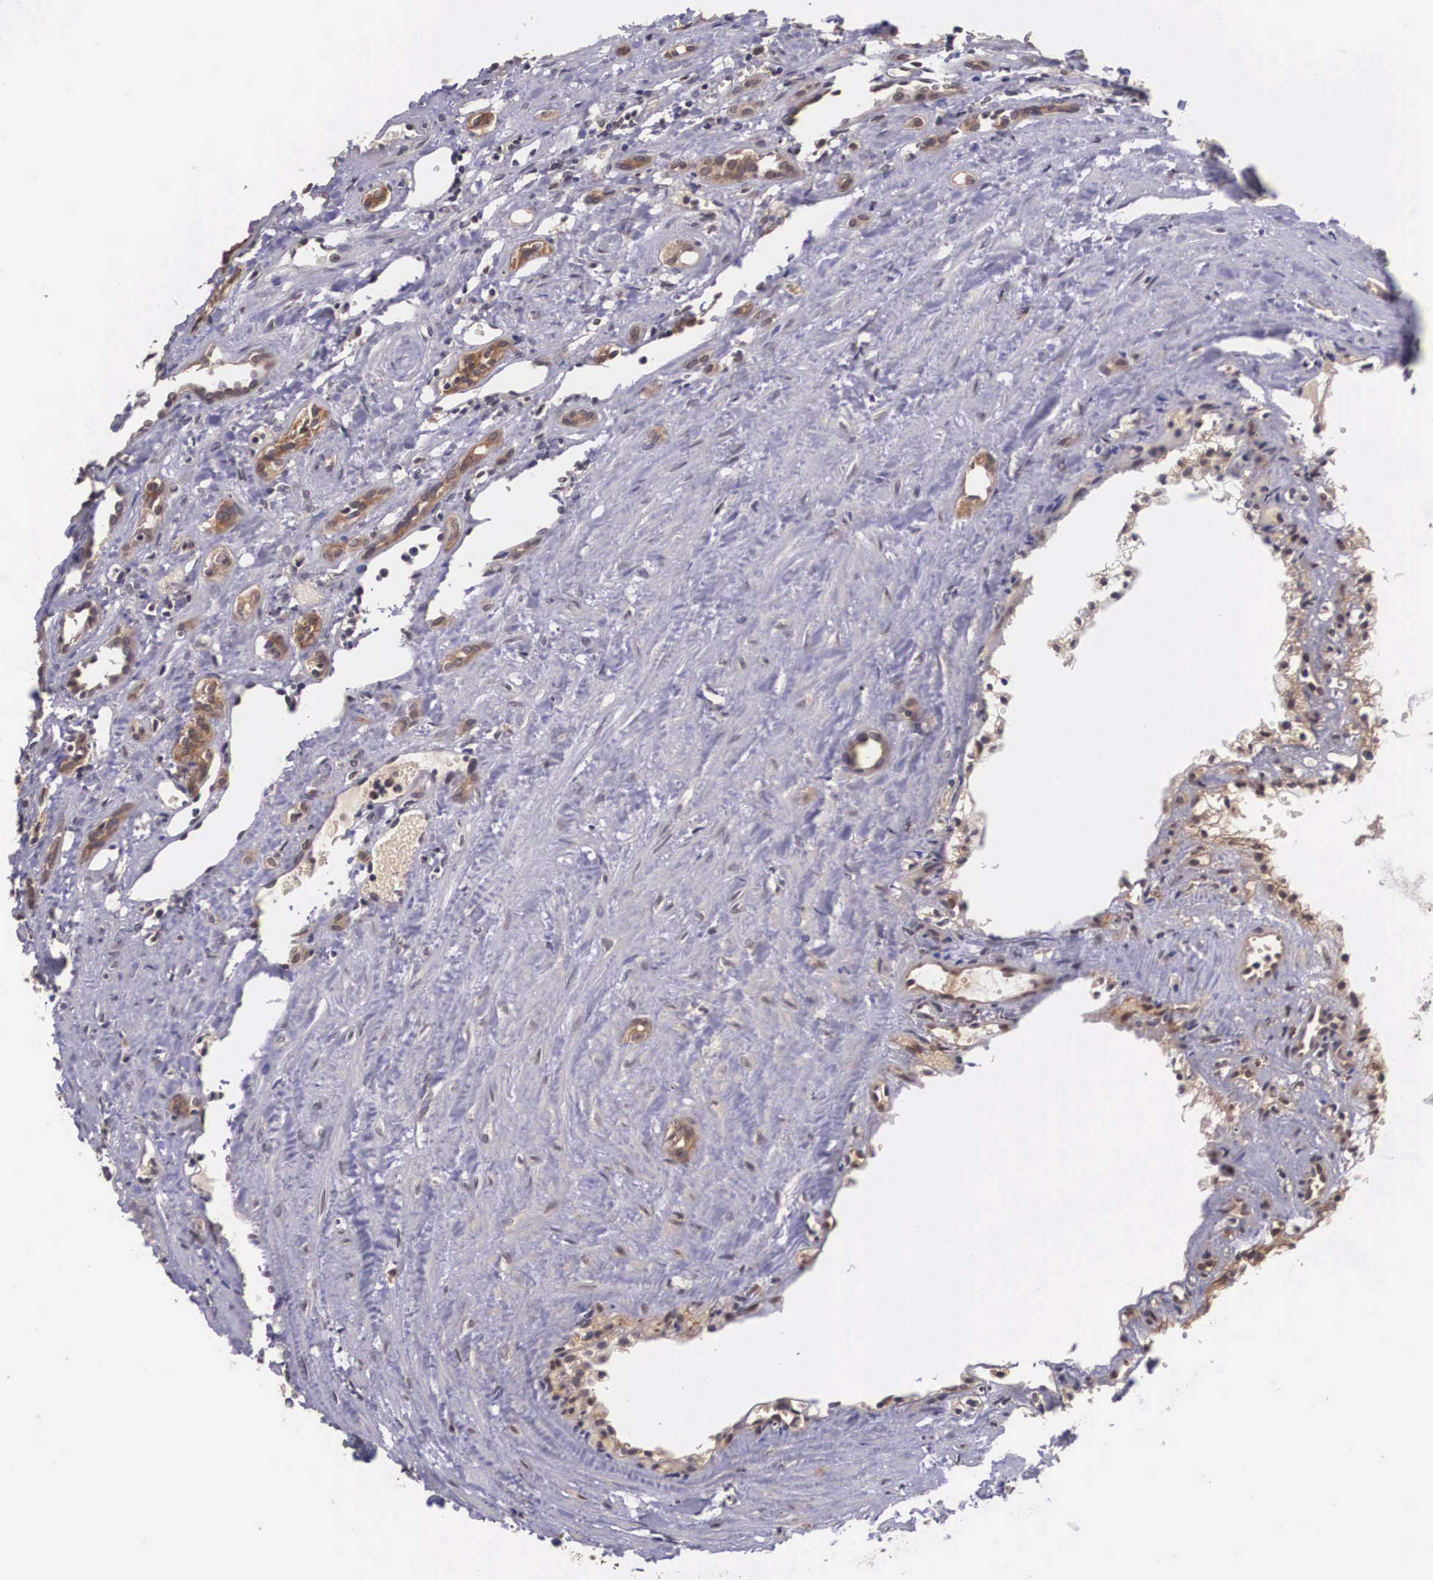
{"staining": {"intensity": "negative", "quantity": "none", "location": "none"}, "tissue": "kidney", "cell_type": "Cells in glomeruli", "image_type": "normal", "snomed": [{"axis": "morphology", "description": "Normal tissue, NOS"}, {"axis": "topography", "description": "Kidney"}], "caption": "Immunohistochemistry (IHC) of normal kidney displays no positivity in cells in glomeruli.", "gene": "VASH1", "patient": {"sex": "male", "age": 36}}